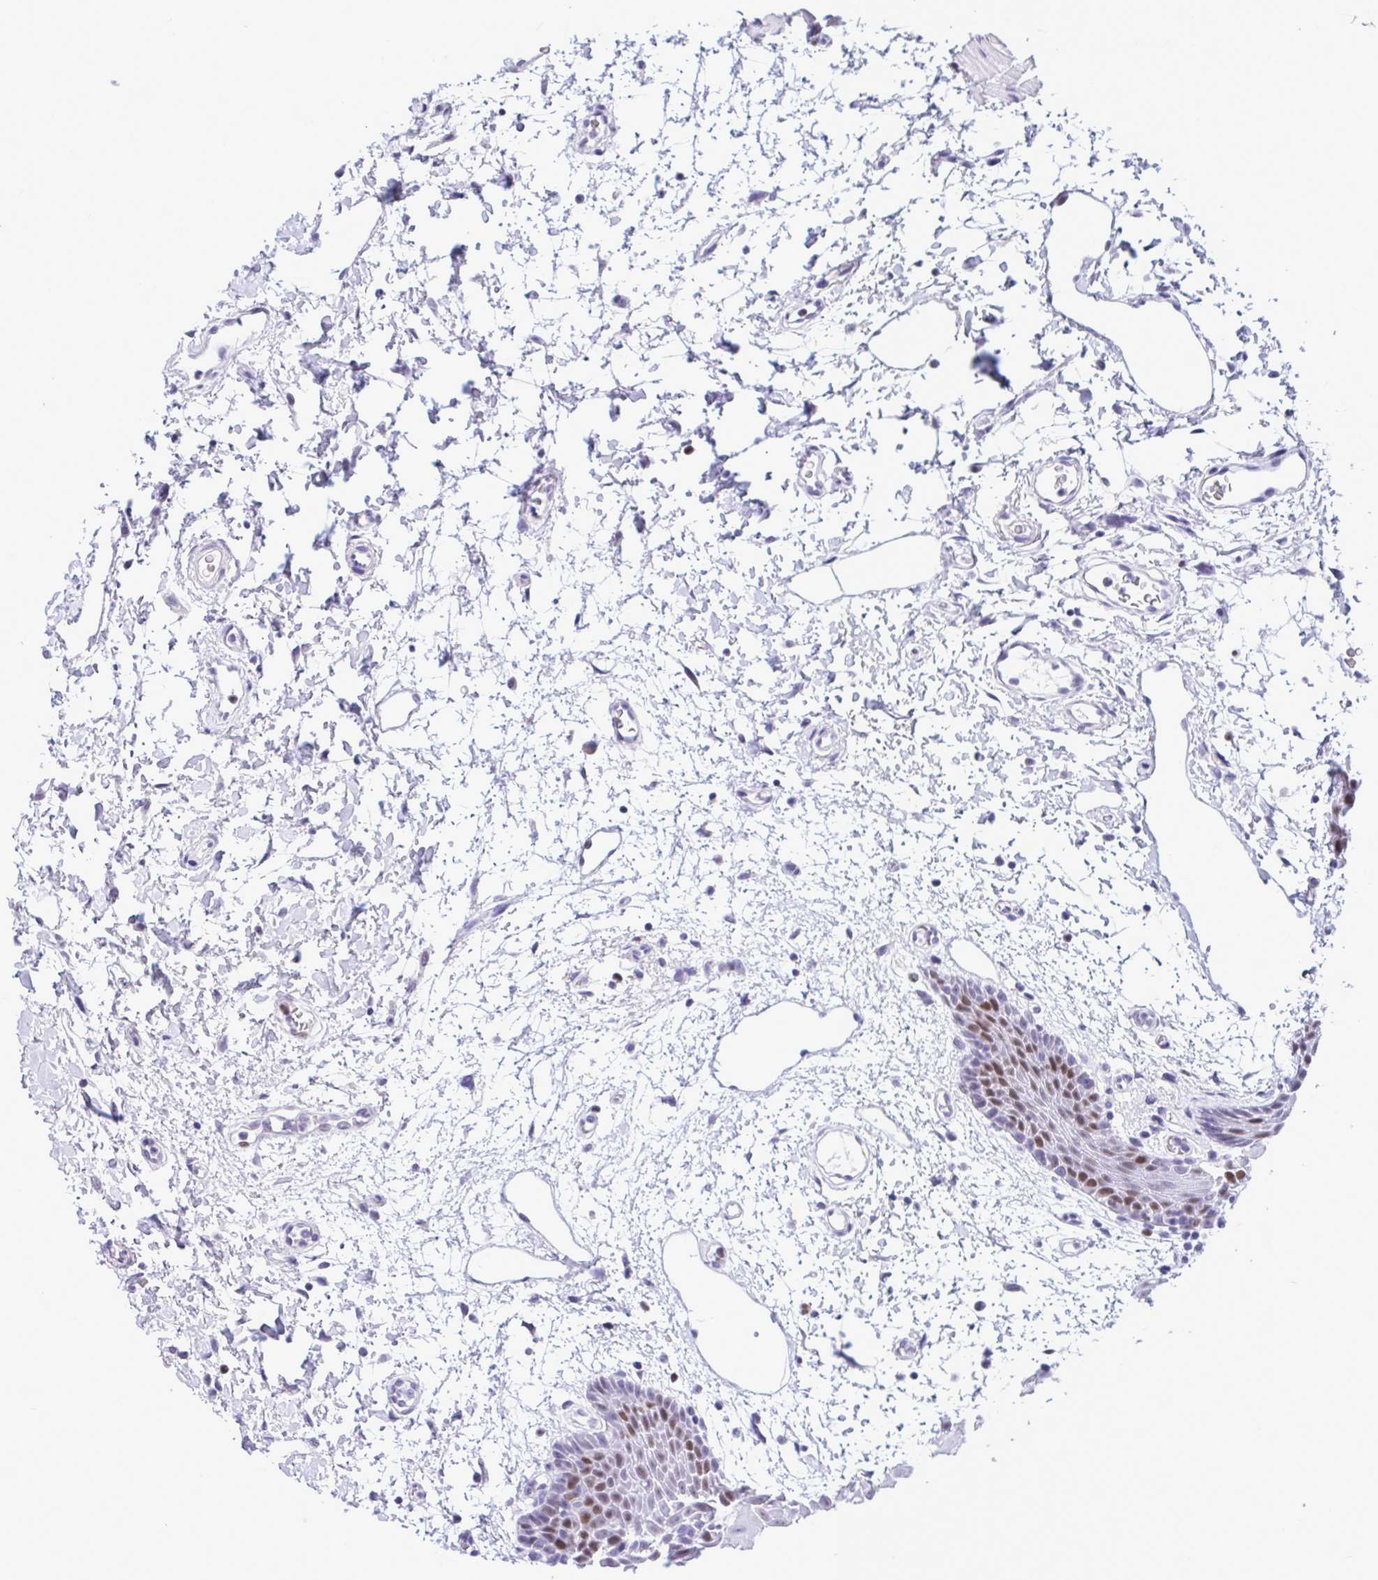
{"staining": {"intensity": "moderate", "quantity": "25%-75%", "location": "nuclear"}, "tissue": "oral mucosa", "cell_type": "Squamous epithelial cells", "image_type": "normal", "snomed": [{"axis": "morphology", "description": "Normal tissue, NOS"}, {"axis": "topography", "description": "Oral tissue"}], "caption": "Oral mucosa stained with DAB (3,3'-diaminobenzidine) immunohistochemistry exhibits medium levels of moderate nuclear positivity in about 25%-75% of squamous epithelial cells.", "gene": "C1QL2", "patient": {"sex": "female", "age": 59}}